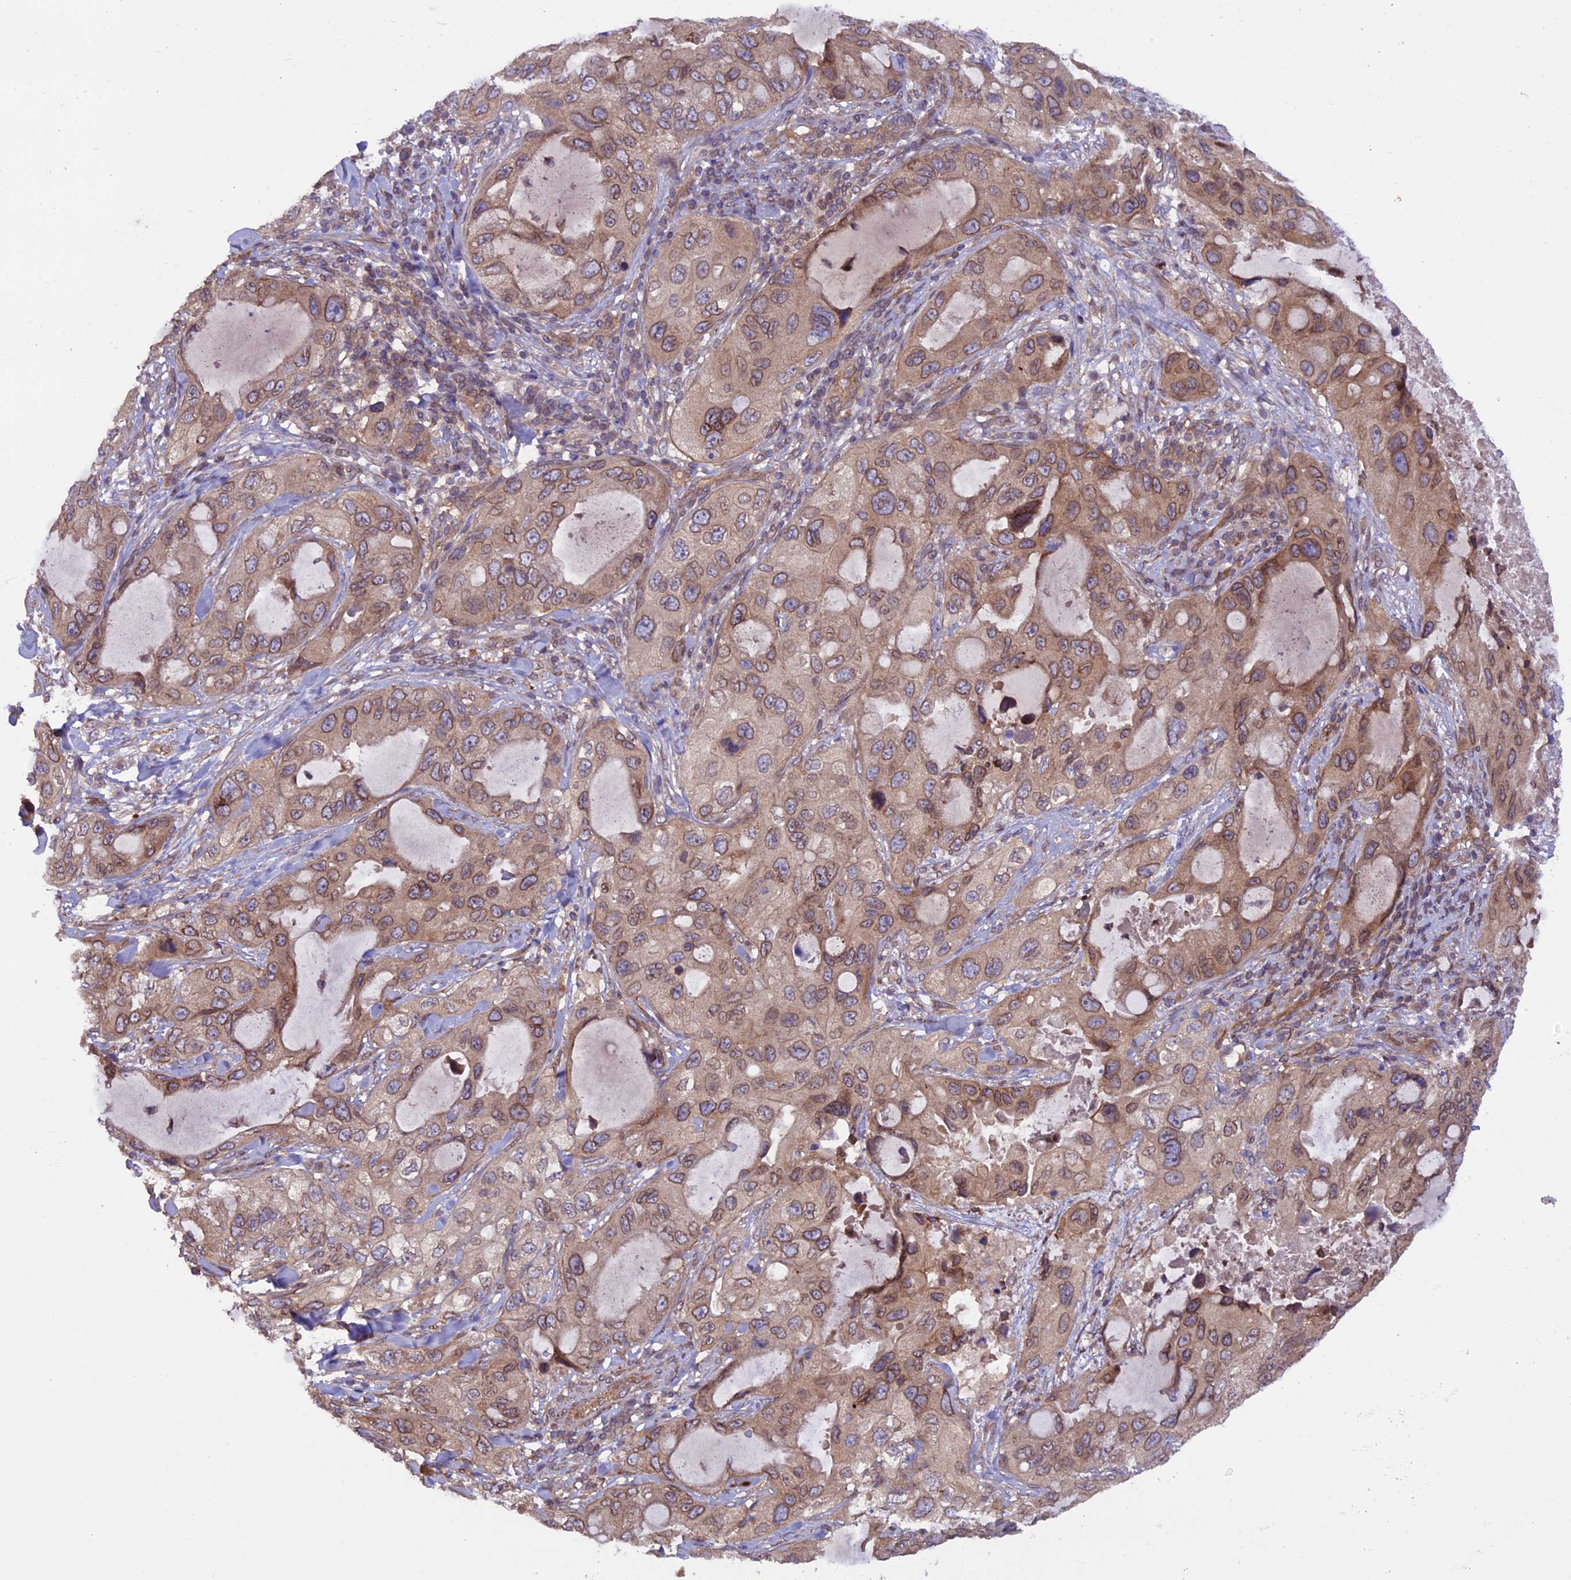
{"staining": {"intensity": "moderate", "quantity": ">75%", "location": "cytoplasmic/membranous"}, "tissue": "lung cancer", "cell_type": "Tumor cells", "image_type": "cancer", "snomed": [{"axis": "morphology", "description": "Squamous cell carcinoma, NOS"}, {"axis": "topography", "description": "Lung"}], "caption": "Lung cancer (squamous cell carcinoma) was stained to show a protein in brown. There is medium levels of moderate cytoplasmic/membranous positivity in approximately >75% of tumor cells. (IHC, brightfield microscopy, high magnification).", "gene": "CCDC125", "patient": {"sex": "female", "age": 73}}